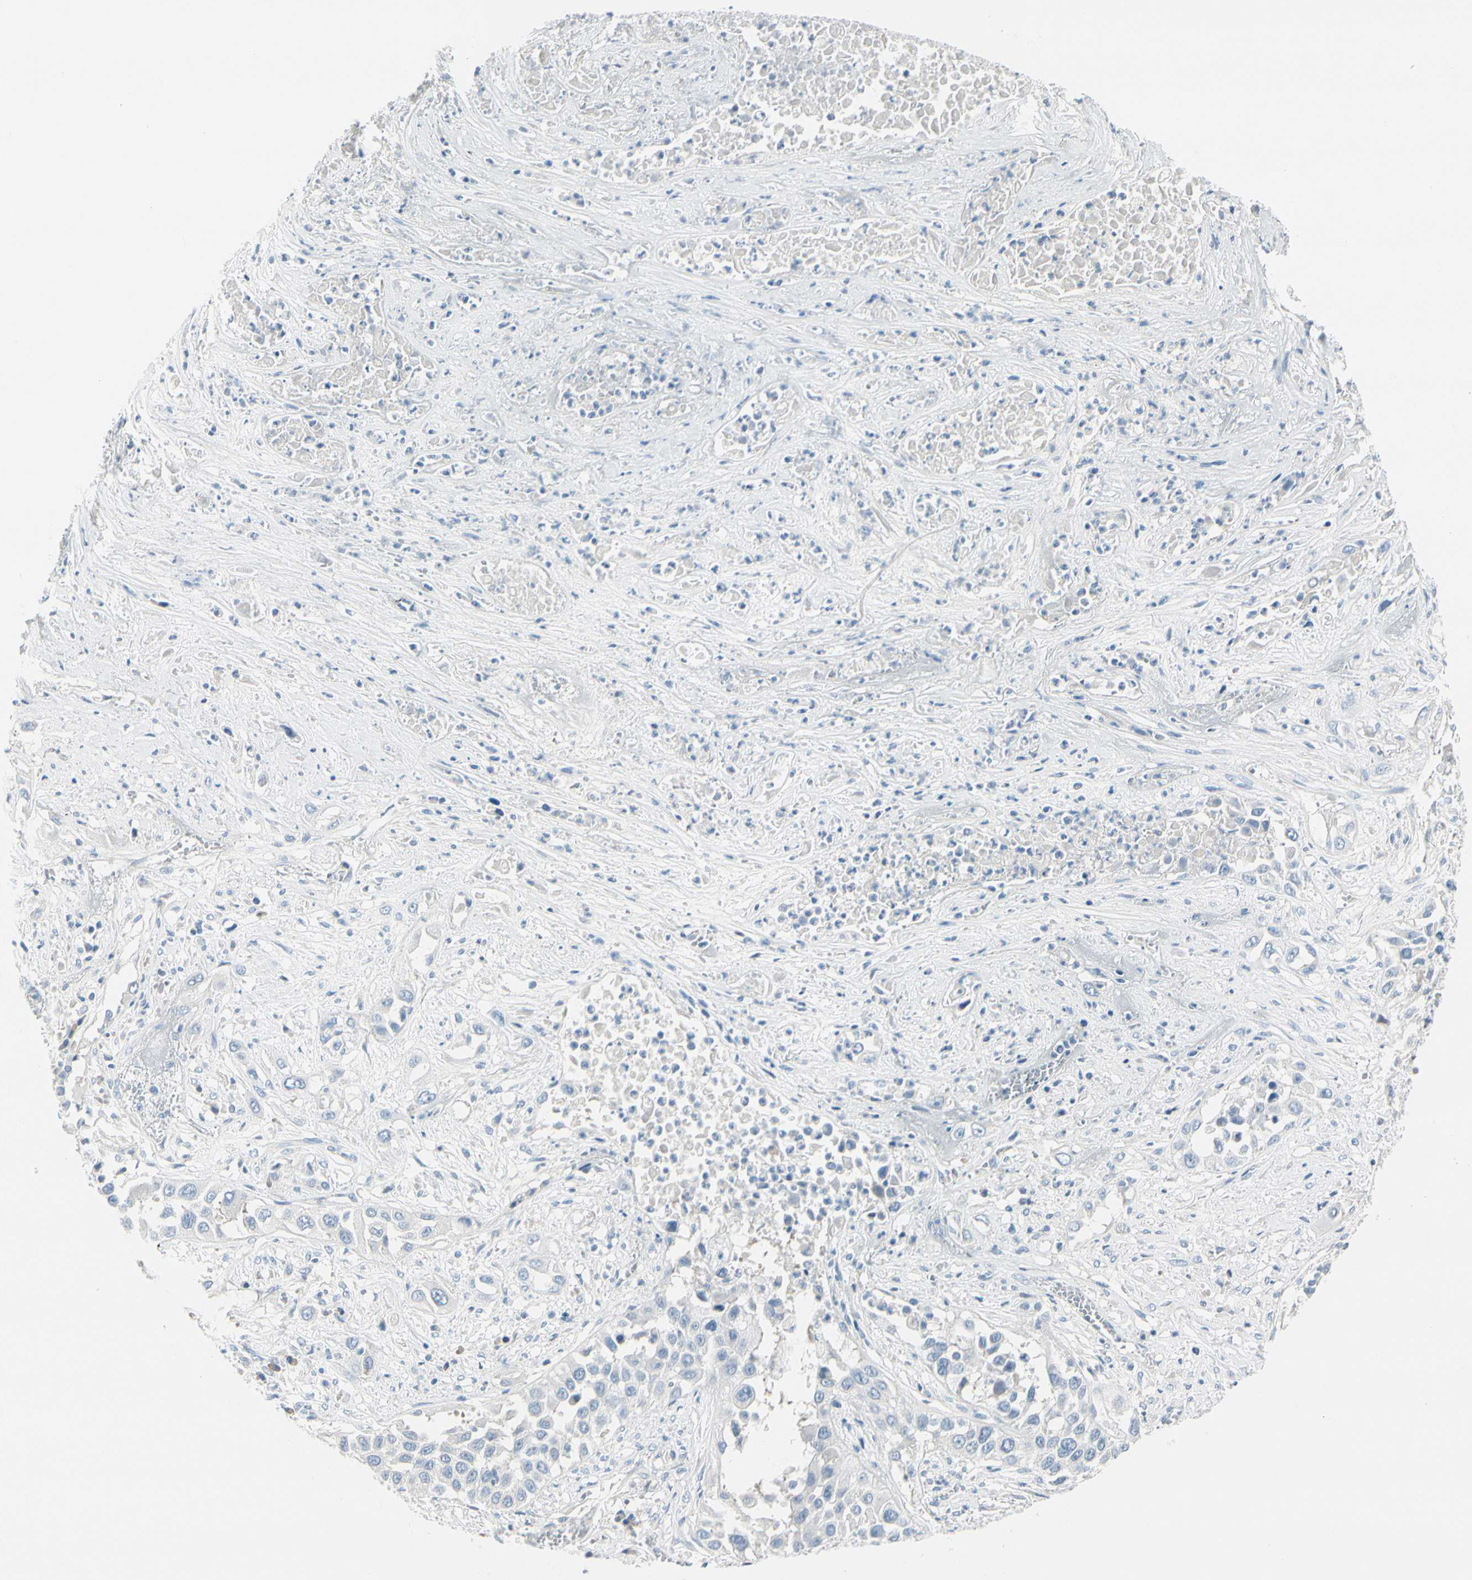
{"staining": {"intensity": "negative", "quantity": "none", "location": "none"}, "tissue": "lung cancer", "cell_type": "Tumor cells", "image_type": "cancer", "snomed": [{"axis": "morphology", "description": "Squamous cell carcinoma, NOS"}, {"axis": "topography", "description": "Lung"}], "caption": "This is an immunohistochemistry image of lung cancer. There is no staining in tumor cells.", "gene": "PEBP1", "patient": {"sex": "male", "age": 71}}